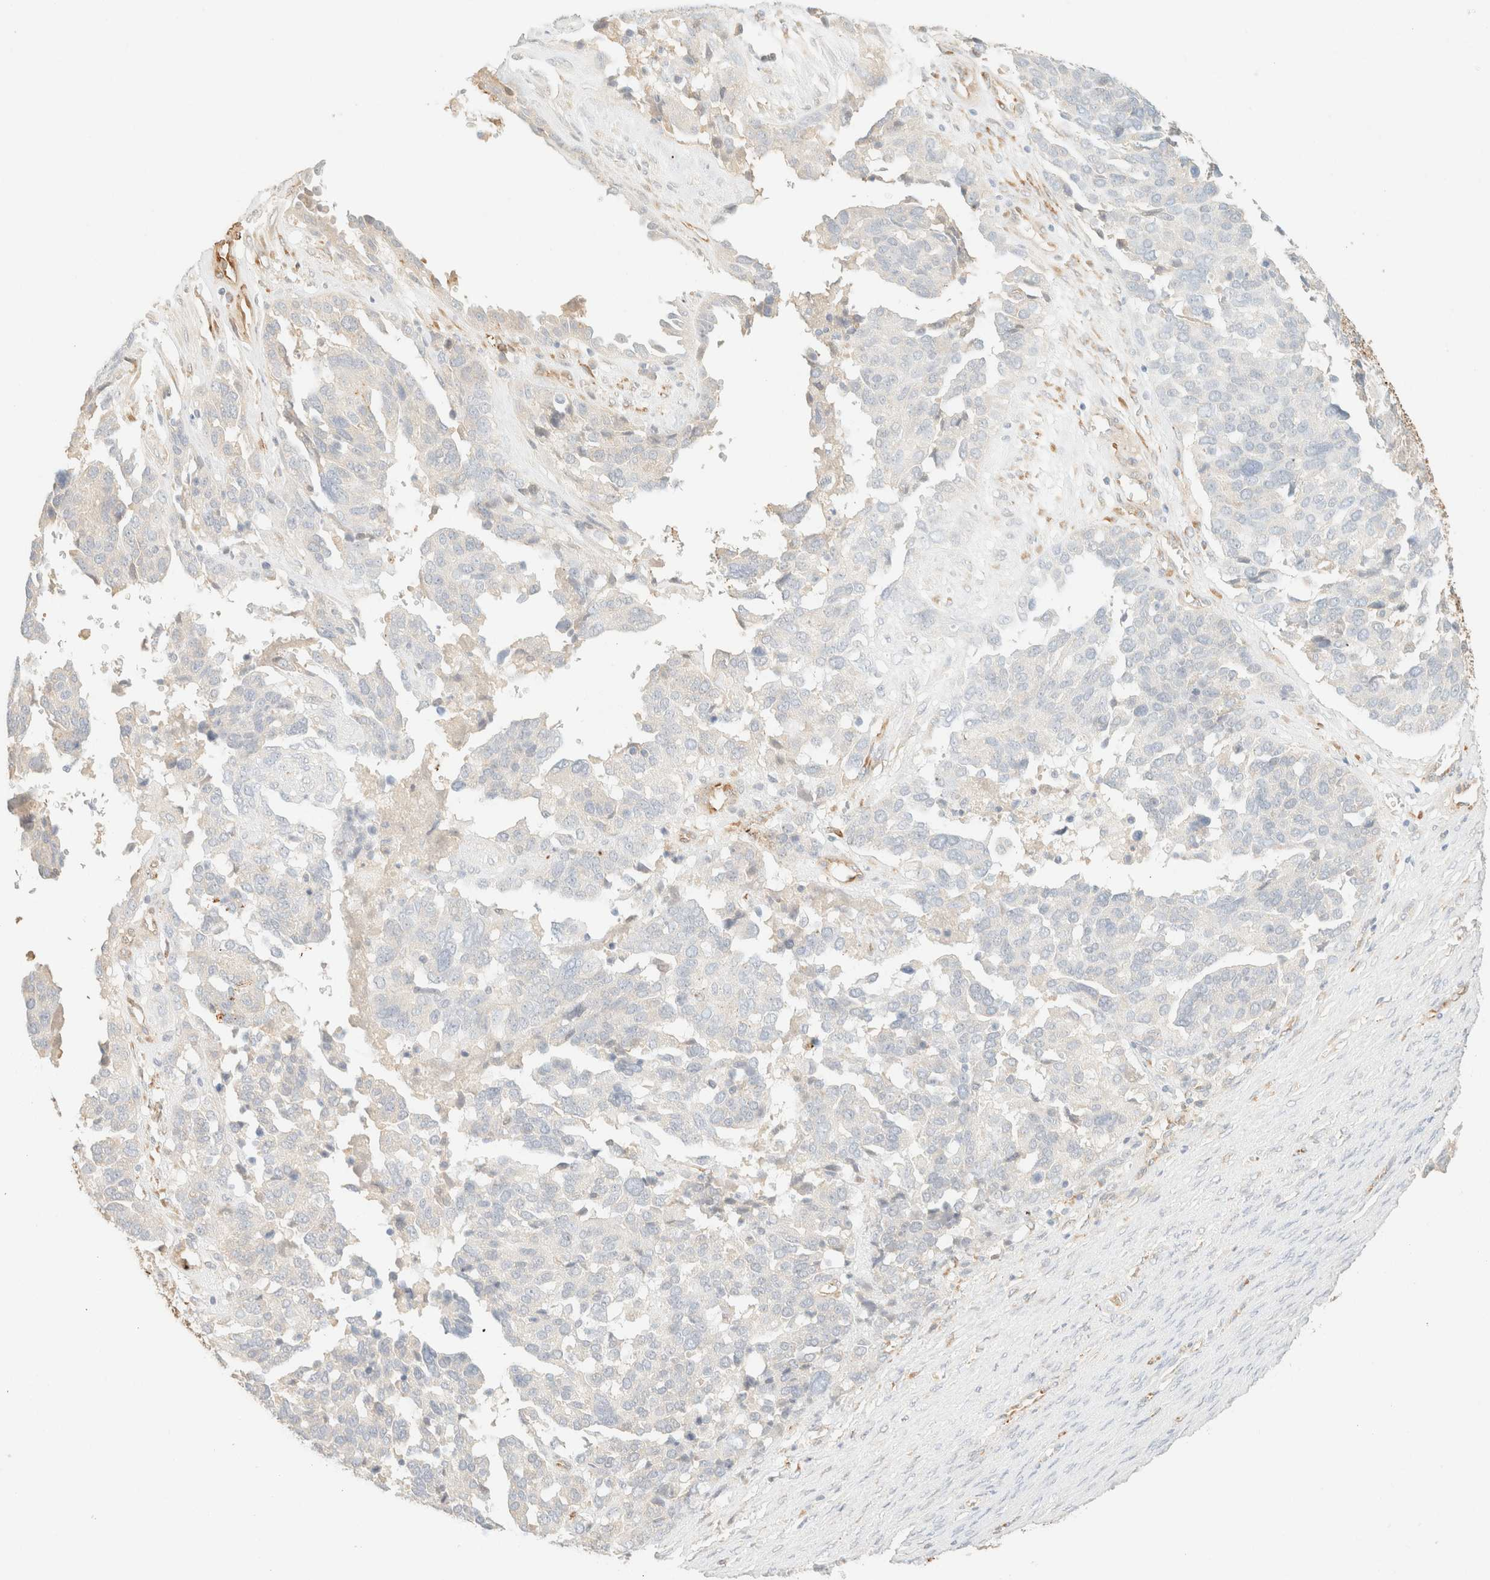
{"staining": {"intensity": "negative", "quantity": "none", "location": "none"}, "tissue": "ovarian cancer", "cell_type": "Tumor cells", "image_type": "cancer", "snomed": [{"axis": "morphology", "description": "Cystadenocarcinoma, serous, NOS"}, {"axis": "topography", "description": "Ovary"}], "caption": "An immunohistochemistry (IHC) micrograph of serous cystadenocarcinoma (ovarian) is shown. There is no staining in tumor cells of serous cystadenocarcinoma (ovarian).", "gene": "SPARCL1", "patient": {"sex": "female", "age": 44}}